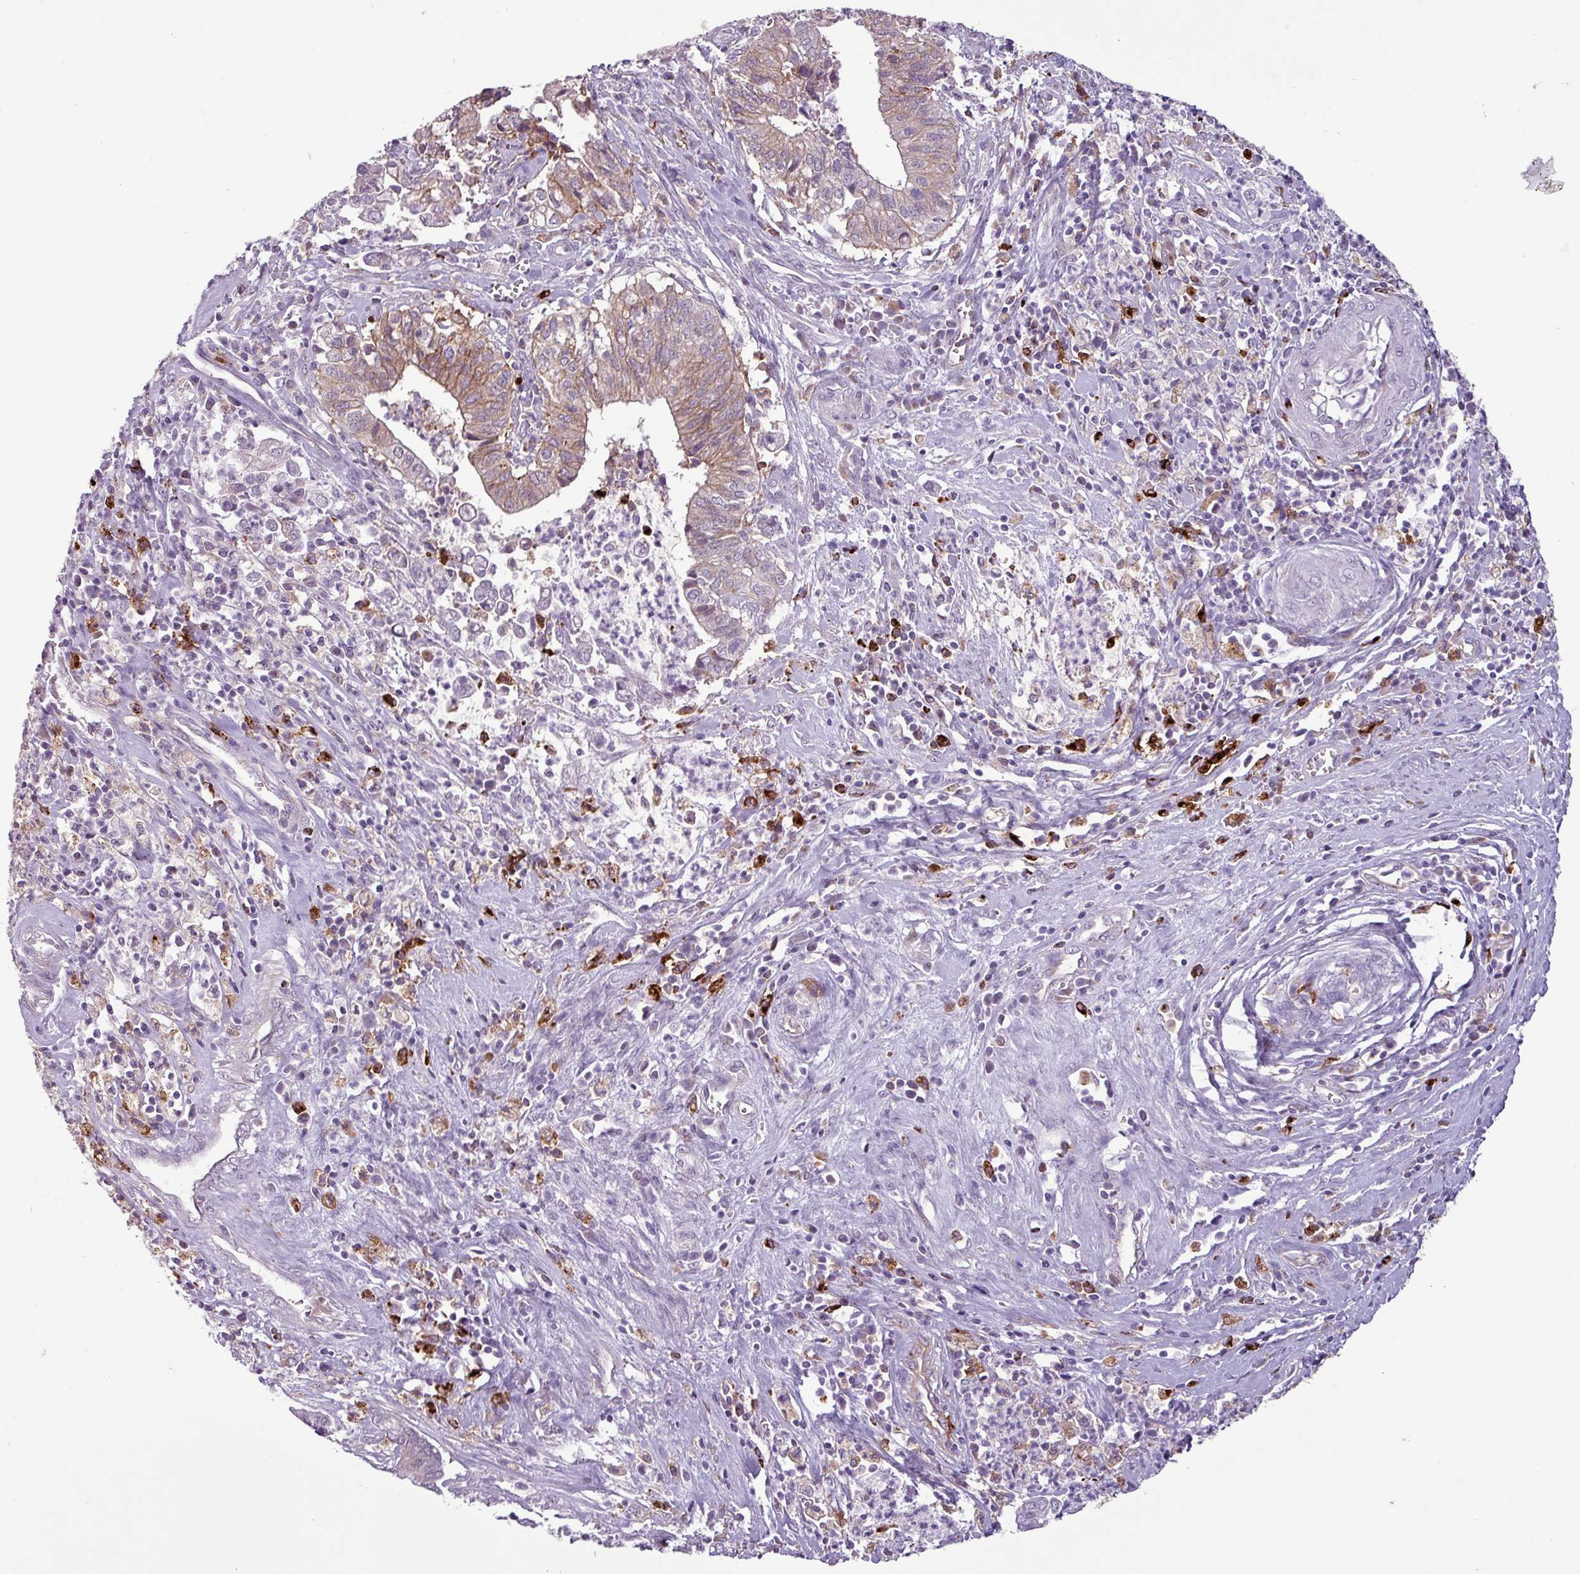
{"staining": {"intensity": "weak", "quantity": "25%-75%", "location": "cytoplasmic/membranous"}, "tissue": "cervical cancer", "cell_type": "Tumor cells", "image_type": "cancer", "snomed": [{"axis": "morphology", "description": "Adenocarcinoma, NOS"}, {"axis": "topography", "description": "Cervix"}], "caption": "Protein analysis of cervical adenocarcinoma tissue exhibits weak cytoplasmic/membranous positivity in approximately 25%-75% of tumor cells.", "gene": "C9orf24", "patient": {"sex": "female", "age": 44}}